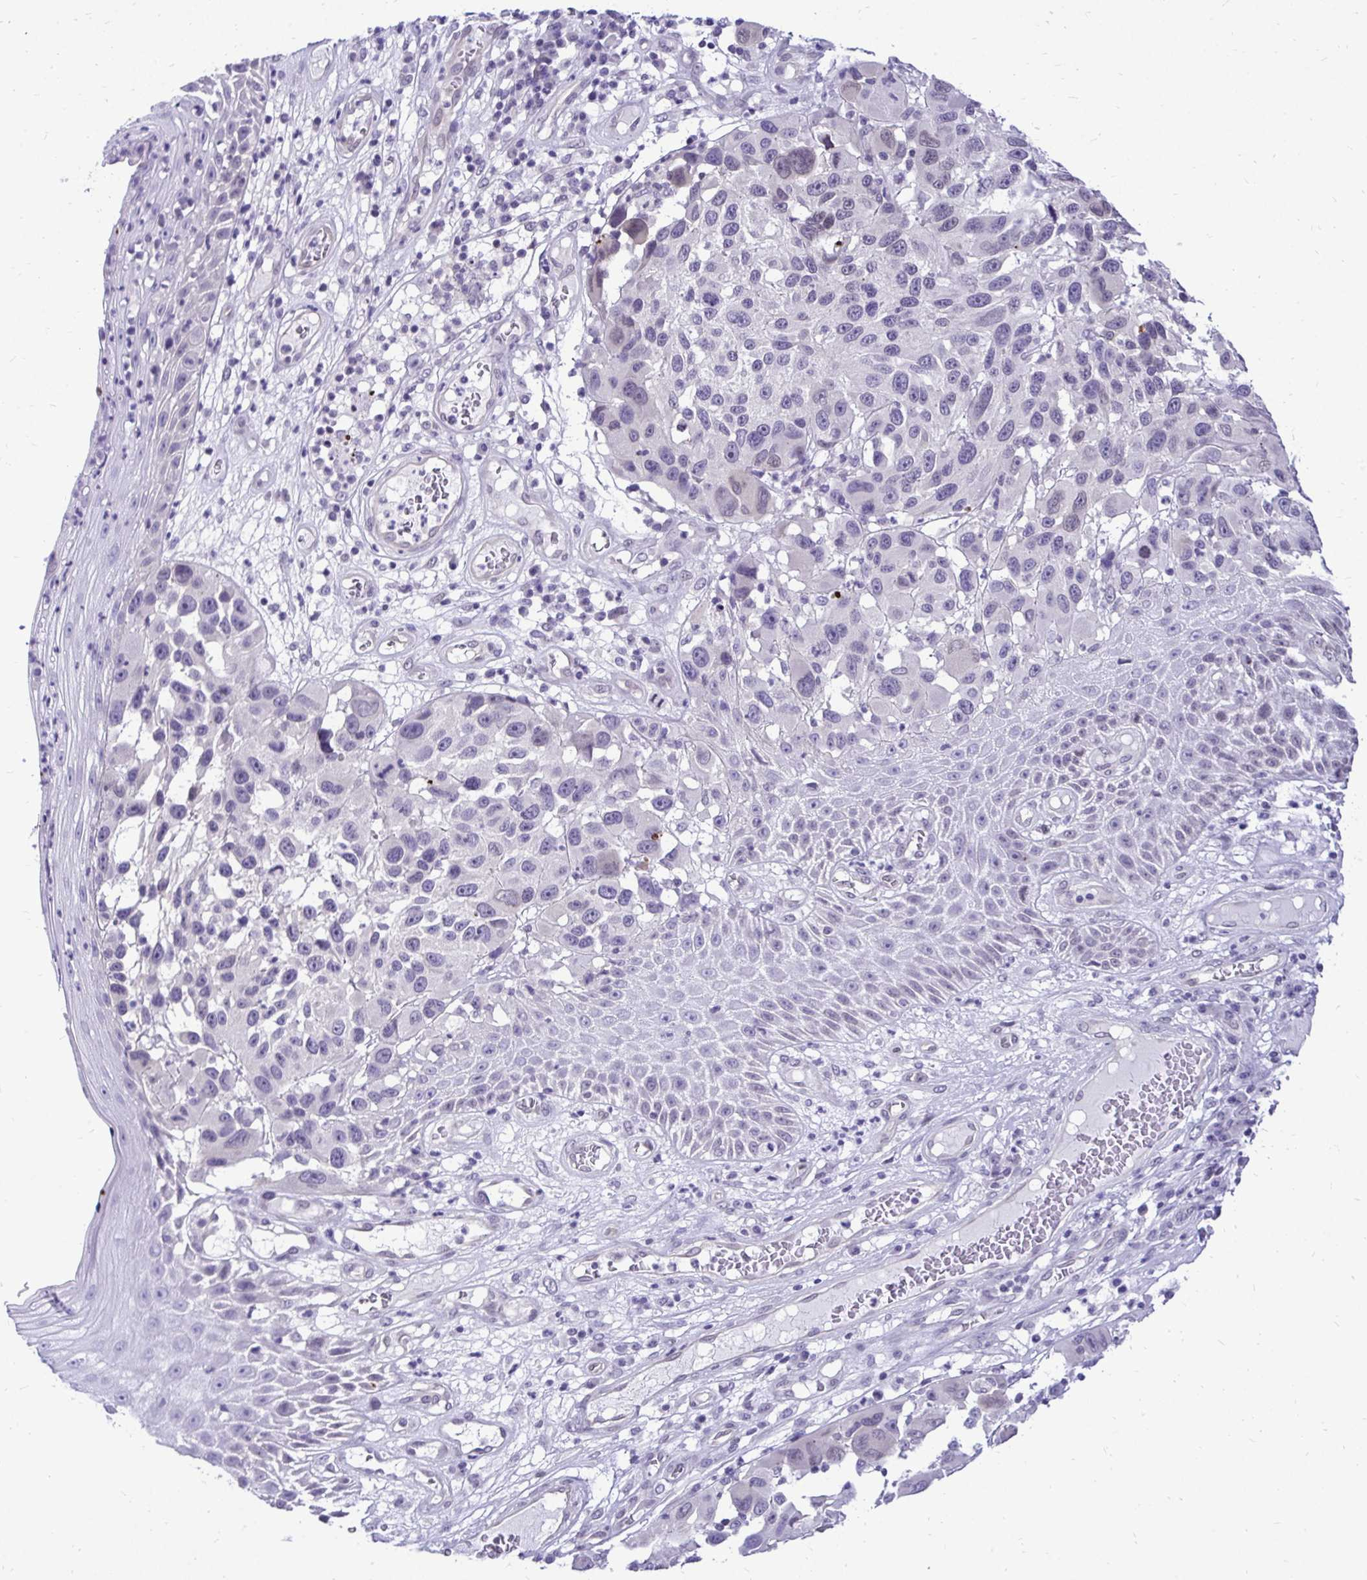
{"staining": {"intensity": "negative", "quantity": "none", "location": "none"}, "tissue": "melanoma", "cell_type": "Tumor cells", "image_type": "cancer", "snomed": [{"axis": "morphology", "description": "Malignant melanoma, NOS"}, {"axis": "topography", "description": "Skin"}], "caption": "DAB immunohistochemical staining of human melanoma reveals no significant positivity in tumor cells.", "gene": "BANF1", "patient": {"sex": "male", "age": 53}}